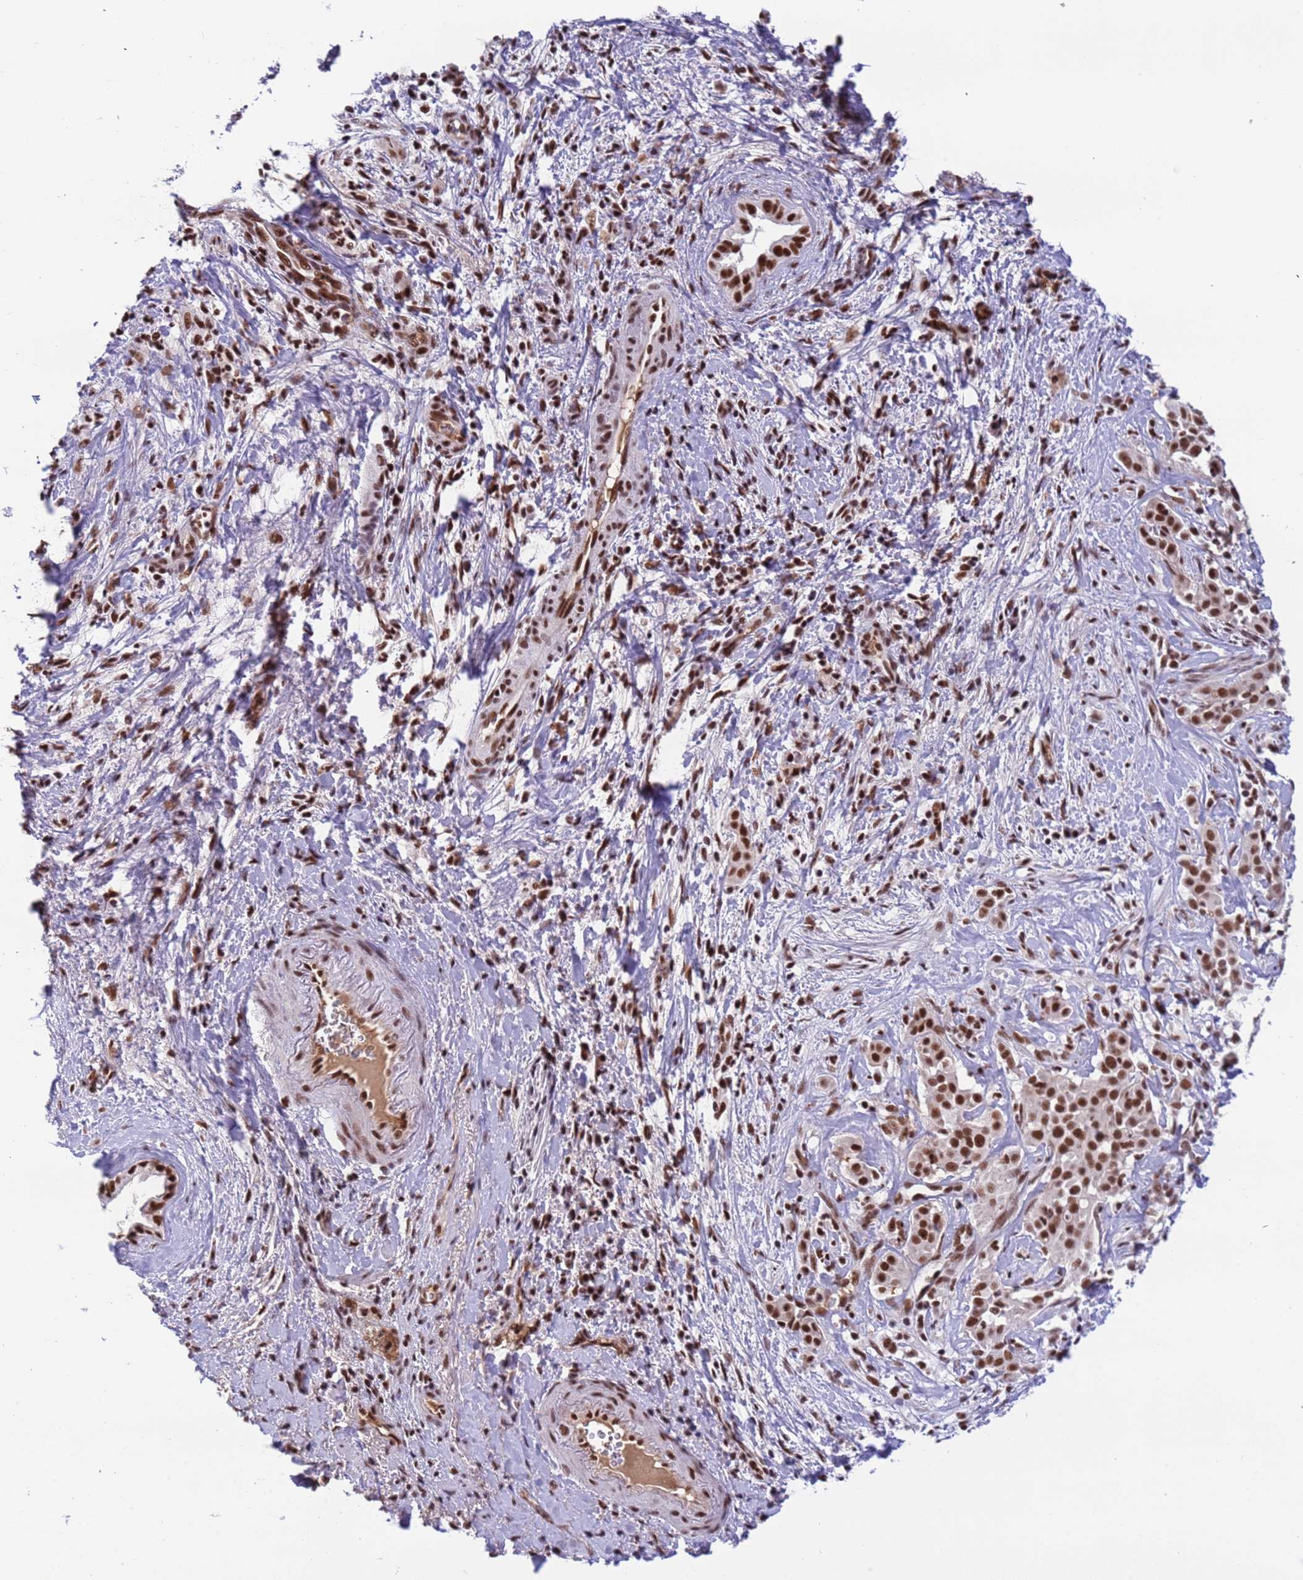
{"staining": {"intensity": "strong", "quantity": ">75%", "location": "nuclear"}, "tissue": "liver cancer", "cell_type": "Tumor cells", "image_type": "cancer", "snomed": [{"axis": "morphology", "description": "Cholangiocarcinoma"}, {"axis": "topography", "description": "Liver"}], "caption": "This is an image of IHC staining of cholangiocarcinoma (liver), which shows strong positivity in the nuclear of tumor cells.", "gene": "SRRT", "patient": {"sex": "male", "age": 67}}